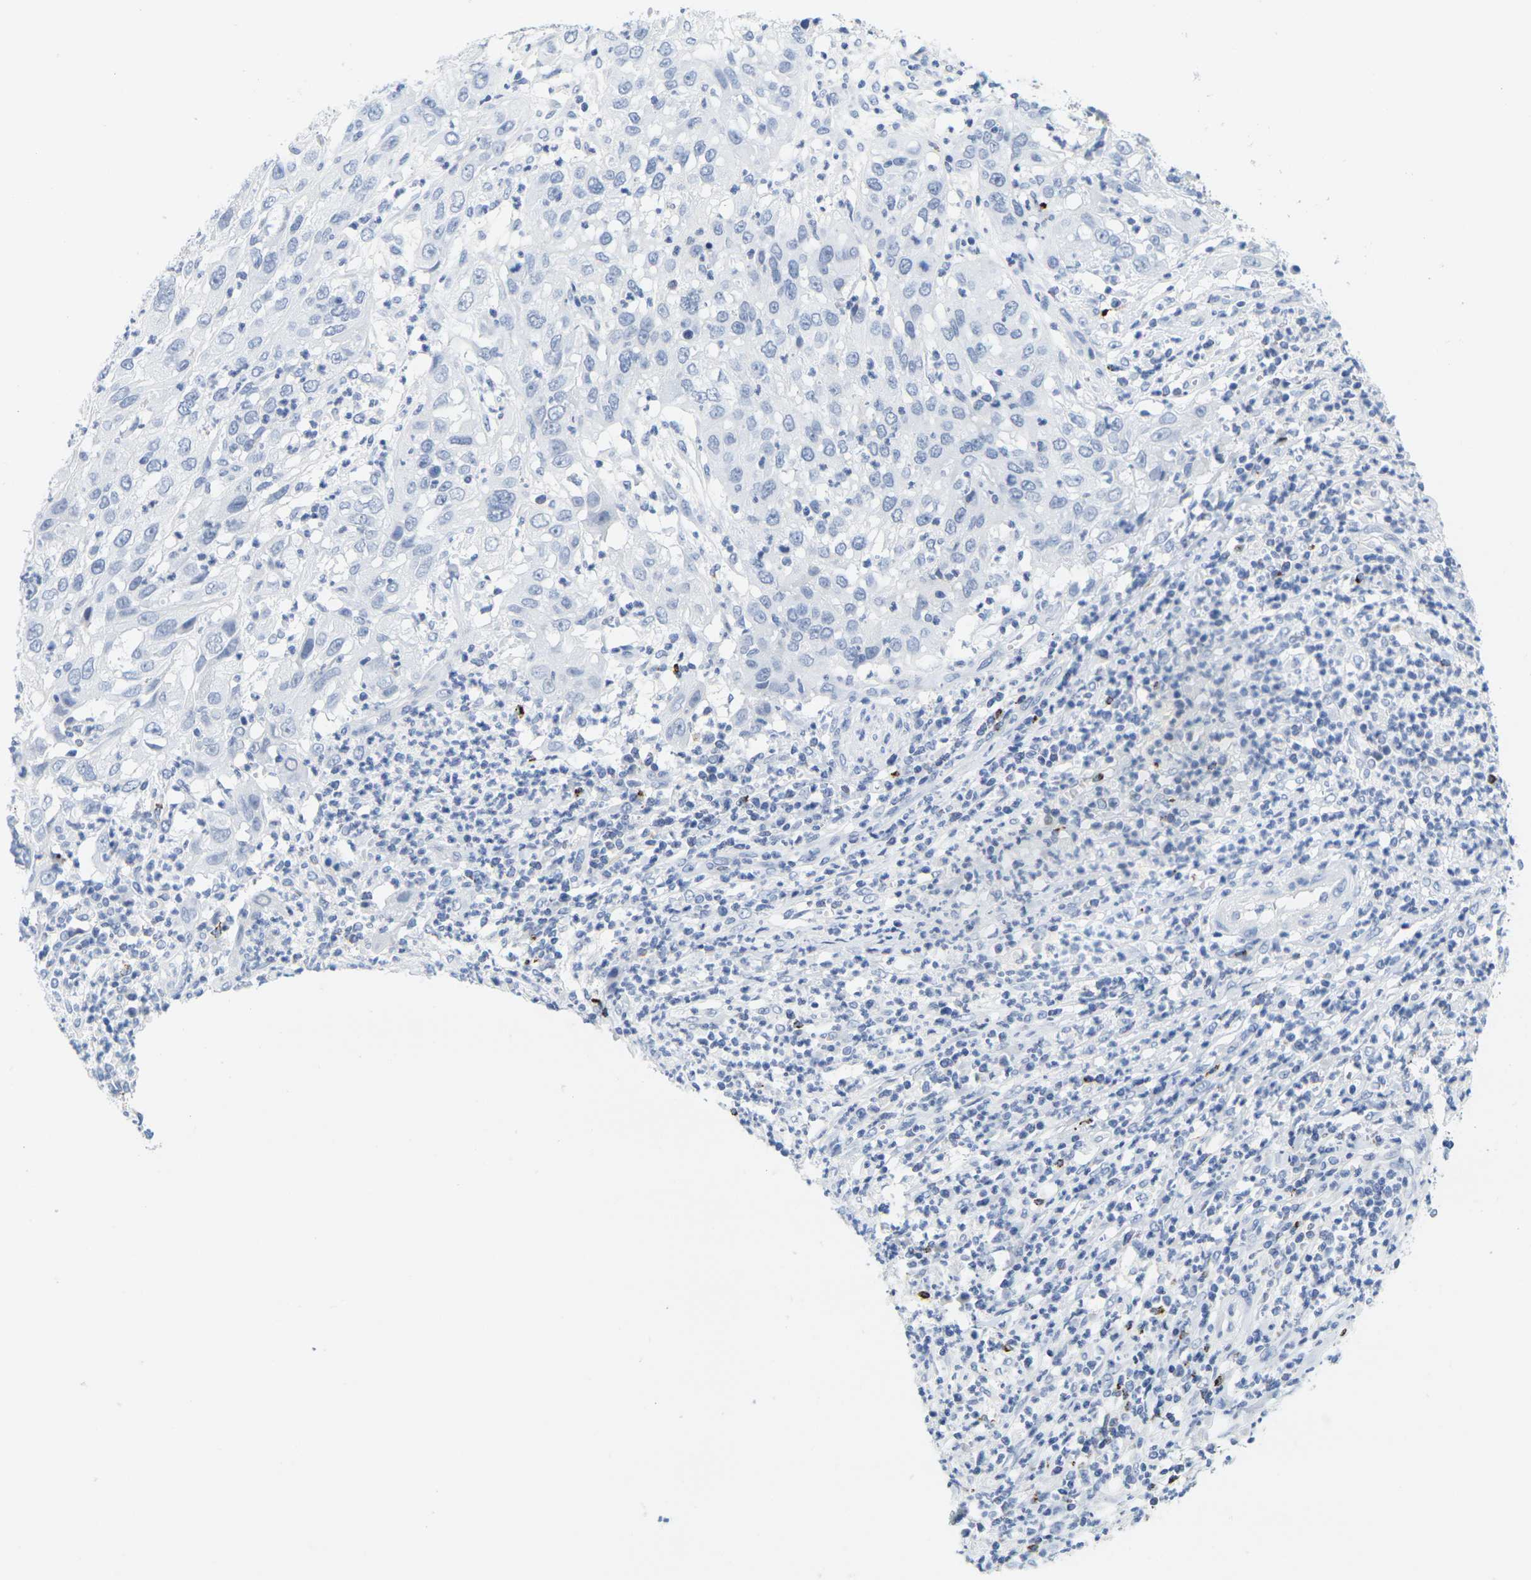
{"staining": {"intensity": "negative", "quantity": "none", "location": "none"}, "tissue": "cervical cancer", "cell_type": "Tumor cells", "image_type": "cancer", "snomed": [{"axis": "morphology", "description": "Squamous cell carcinoma, NOS"}, {"axis": "topography", "description": "Cervix"}], "caption": "The image exhibits no significant positivity in tumor cells of cervical cancer (squamous cell carcinoma). (Immunohistochemistry (ihc), brightfield microscopy, high magnification).", "gene": "HLA-DOB", "patient": {"sex": "female", "age": 32}}